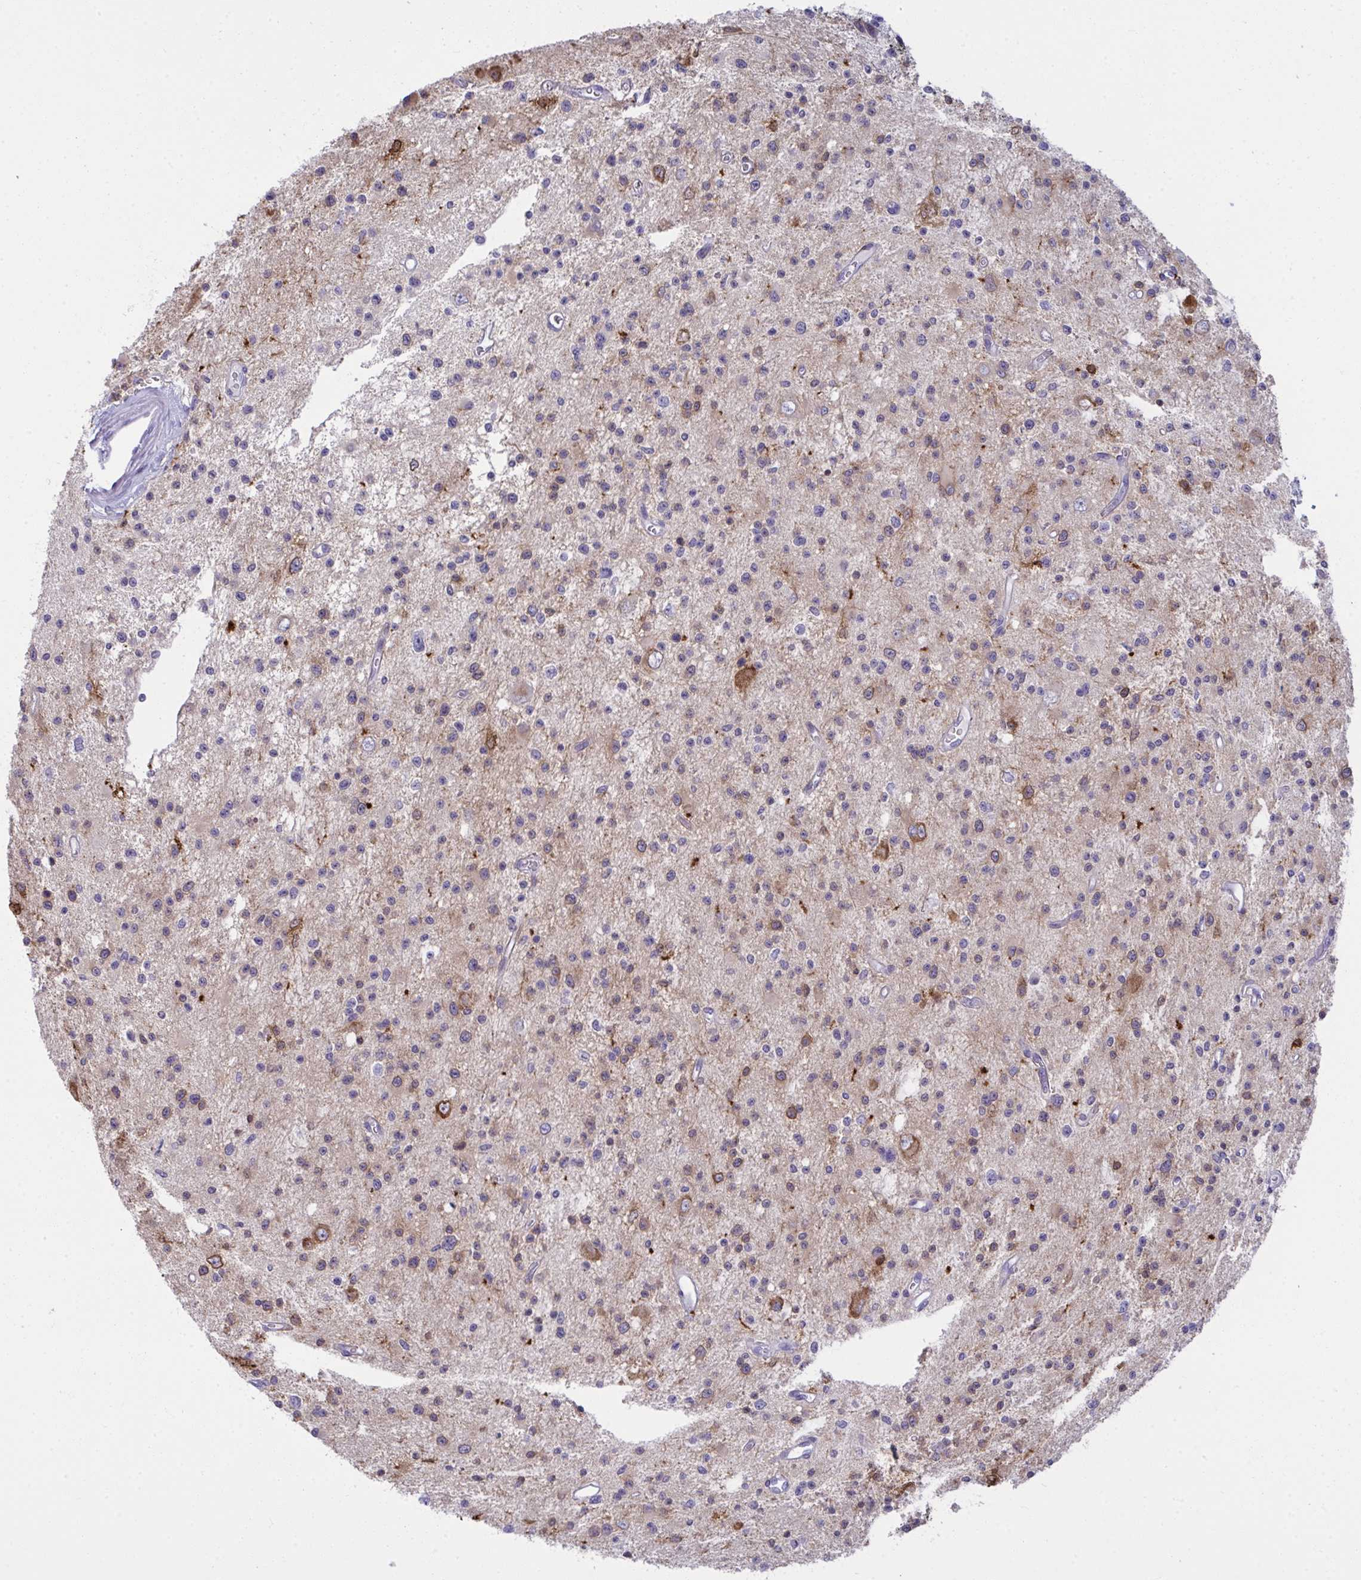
{"staining": {"intensity": "negative", "quantity": "none", "location": "none"}, "tissue": "glioma", "cell_type": "Tumor cells", "image_type": "cancer", "snomed": [{"axis": "morphology", "description": "Glioma, malignant, Low grade"}, {"axis": "topography", "description": "Brain"}], "caption": "Glioma was stained to show a protein in brown. There is no significant expression in tumor cells.", "gene": "RGPD5", "patient": {"sex": "male", "age": 43}}